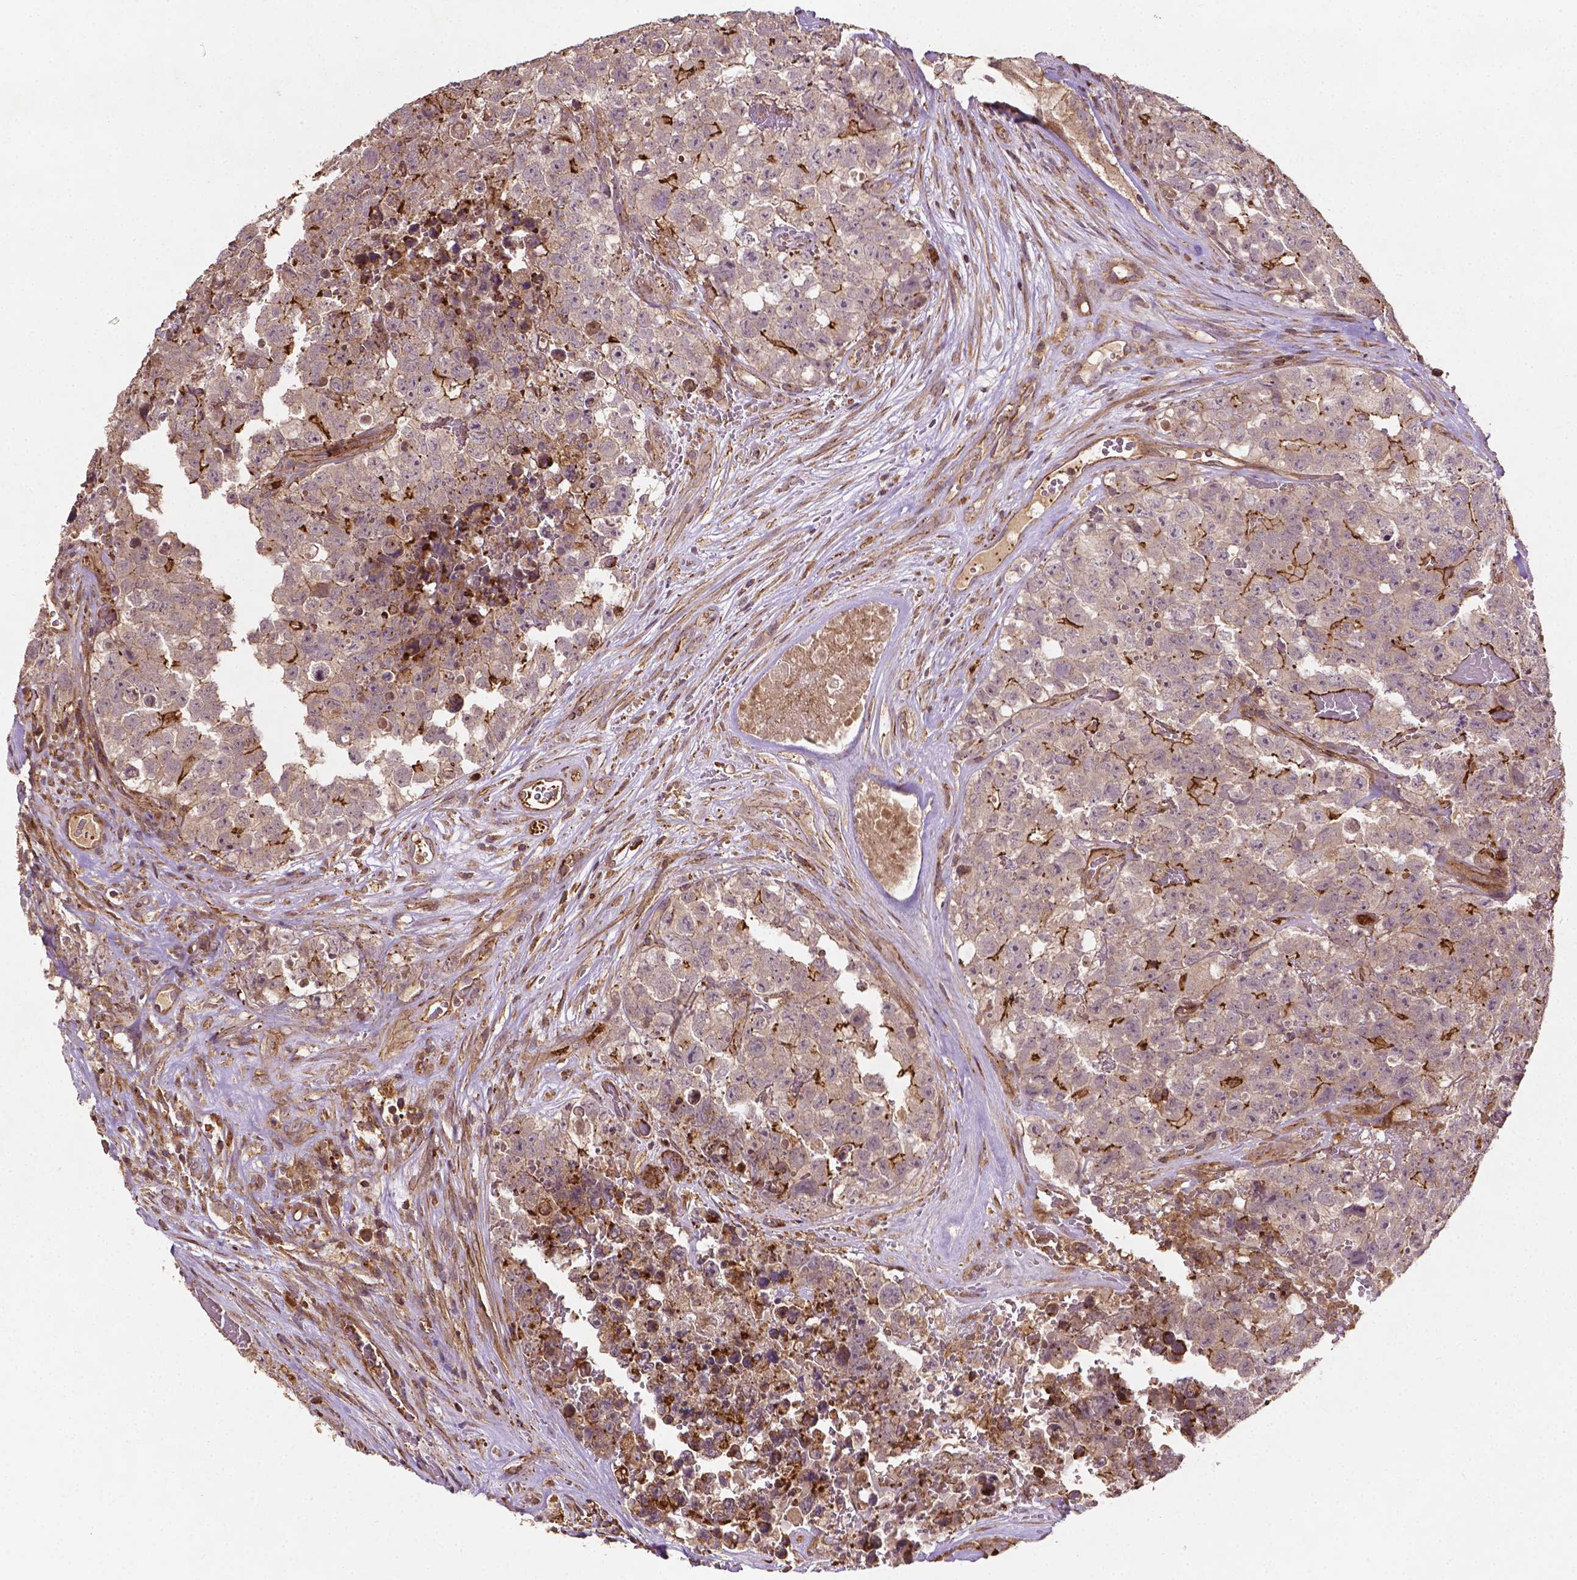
{"staining": {"intensity": "moderate", "quantity": "<25%", "location": "cytoplasmic/membranous"}, "tissue": "testis cancer", "cell_type": "Tumor cells", "image_type": "cancer", "snomed": [{"axis": "morphology", "description": "Carcinoma, Embryonal, NOS"}, {"axis": "topography", "description": "Testis"}], "caption": "Testis cancer (embryonal carcinoma) was stained to show a protein in brown. There is low levels of moderate cytoplasmic/membranous positivity in approximately <25% of tumor cells.", "gene": "ZMYND19", "patient": {"sex": "male", "age": 18}}